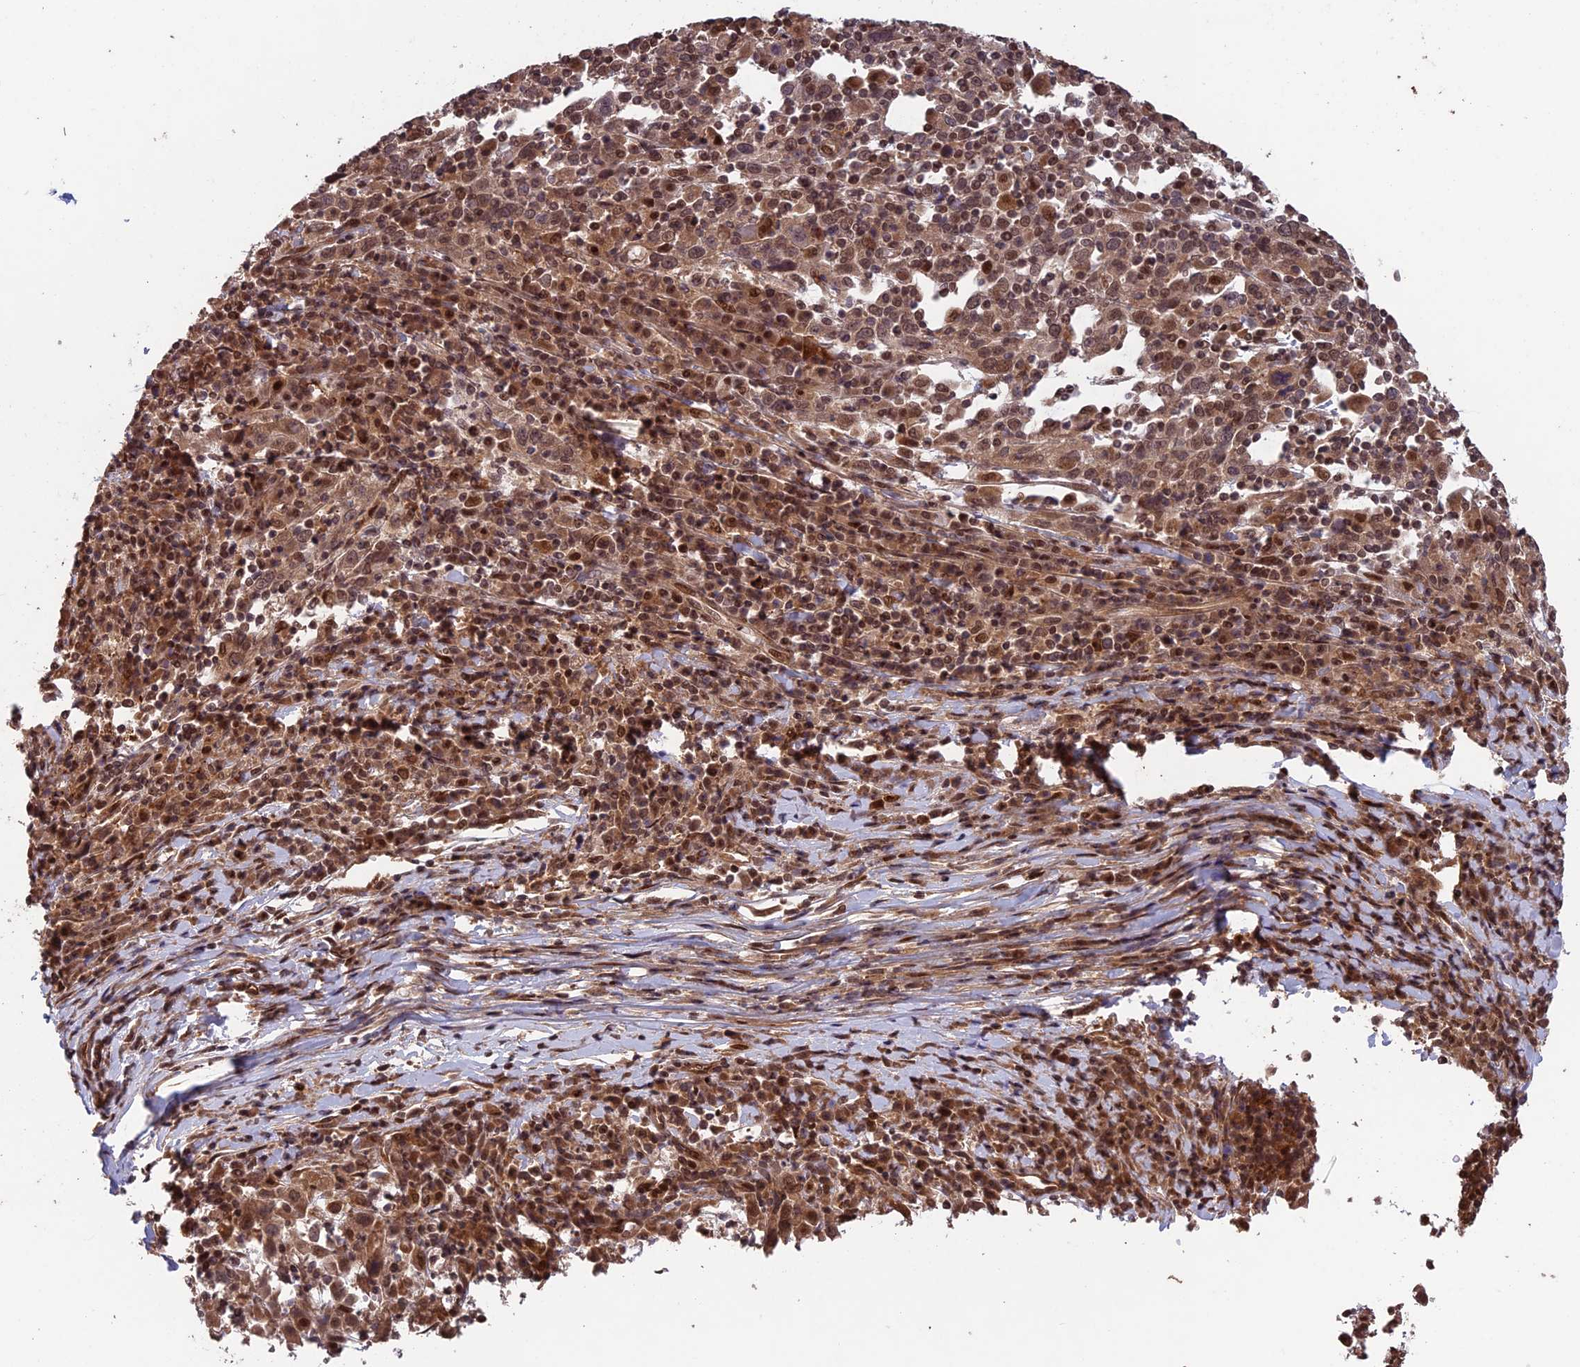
{"staining": {"intensity": "moderate", "quantity": ">75%", "location": "cytoplasmic/membranous,nuclear"}, "tissue": "cervical cancer", "cell_type": "Tumor cells", "image_type": "cancer", "snomed": [{"axis": "morphology", "description": "Squamous cell carcinoma, NOS"}, {"axis": "topography", "description": "Cervix"}], "caption": "A histopathology image of cervical cancer (squamous cell carcinoma) stained for a protein demonstrates moderate cytoplasmic/membranous and nuclear brown staining in tumor cells.", "gene": "MAST2", "patient": {"sex": "female", "age": 46}}